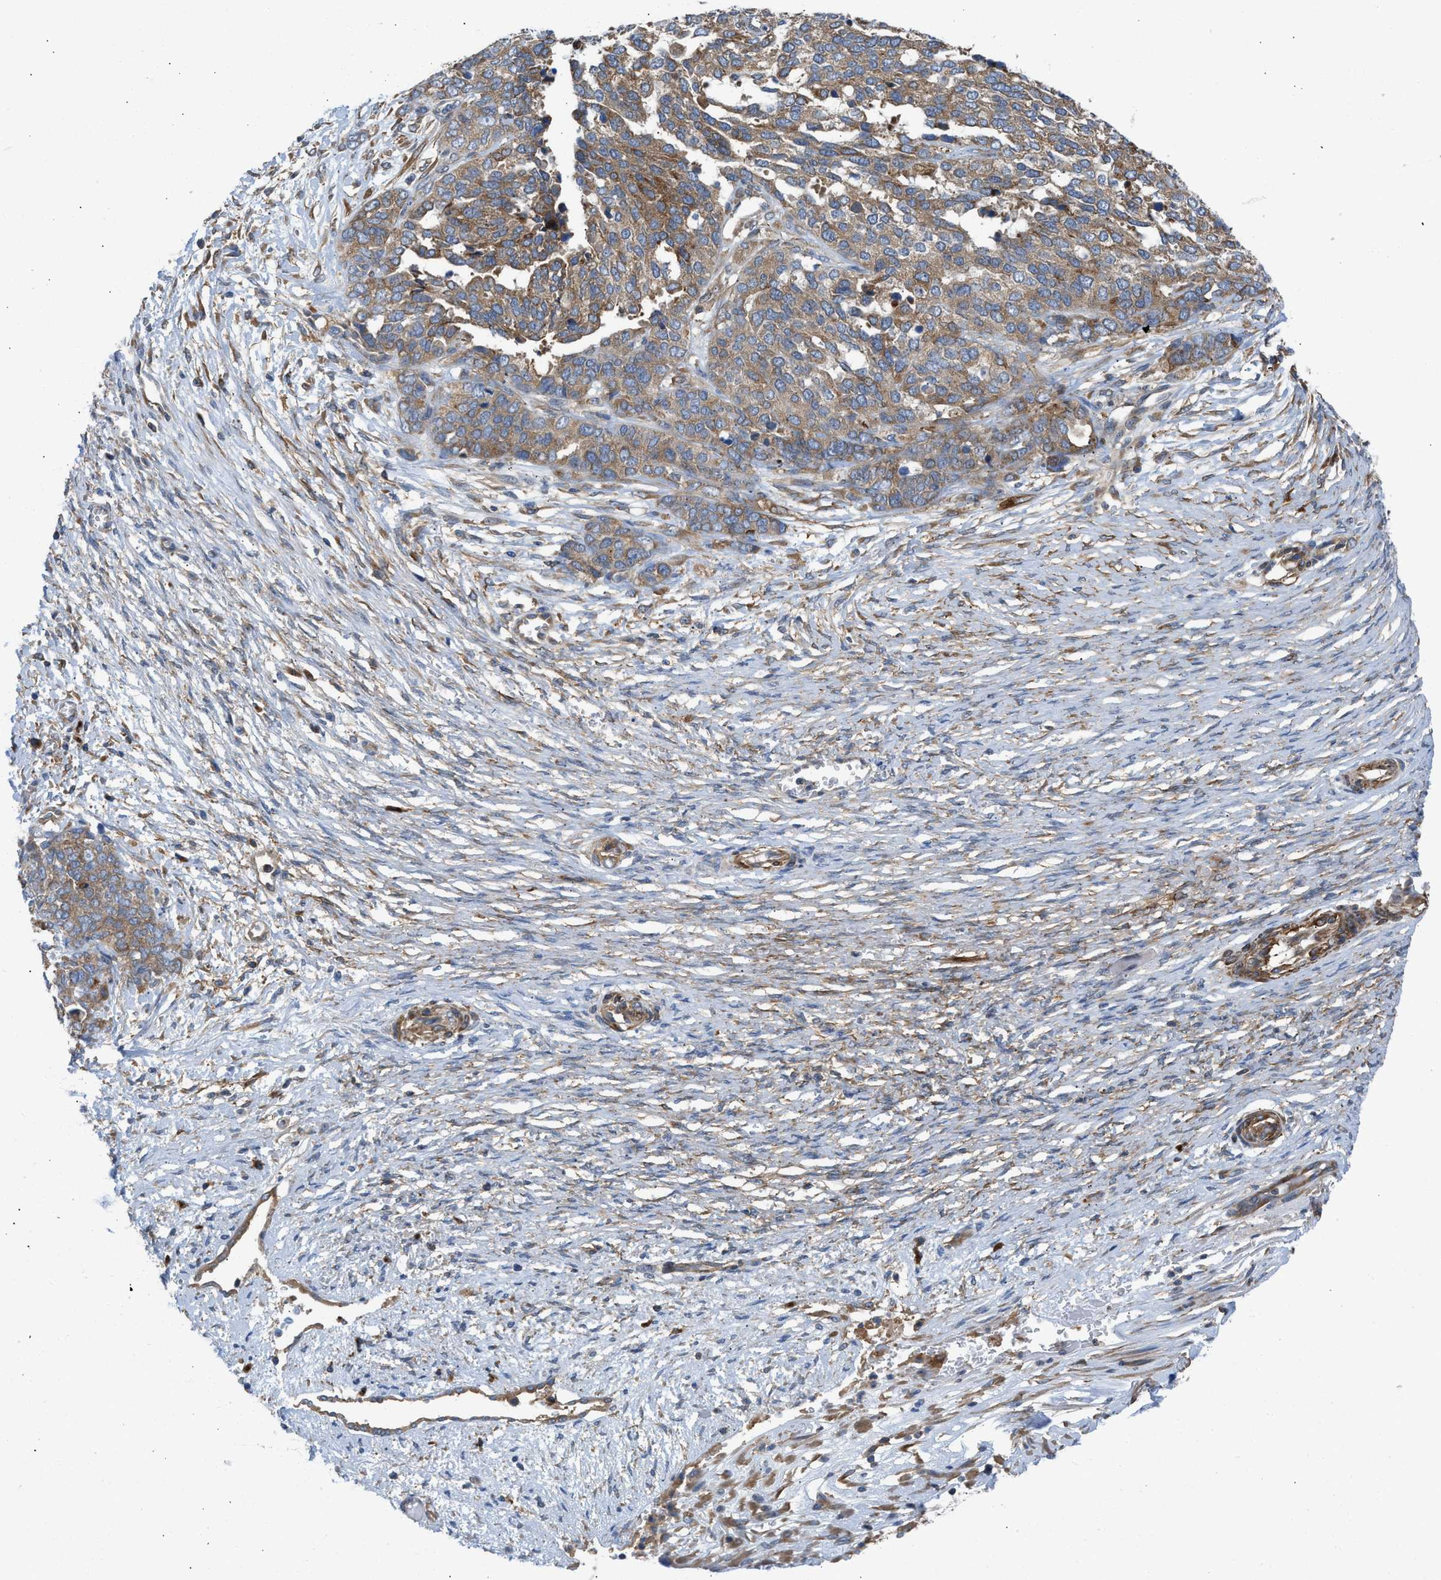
{"staining": {"intensity": "moderate", "quantity": ">75%", "location": "cytoplasmic/membranous"}, "tissue": "ovarian cancer", "cell_type": "Tumor cells", "image_type": "cancer", "snomed": [{"axis": "morphology", "description": "Cystadenocarcinoma, serous, NOS"}, {"axis": "topography", "description": "Ovary"}], "caption": "Ovarian serous cystadenocarcinoma stained for a protein shows moderate cytoplasmic/membranous positivity in tumor cells.", "gene": "CHKB", "patient": {"sex": "female", "age": 44}}